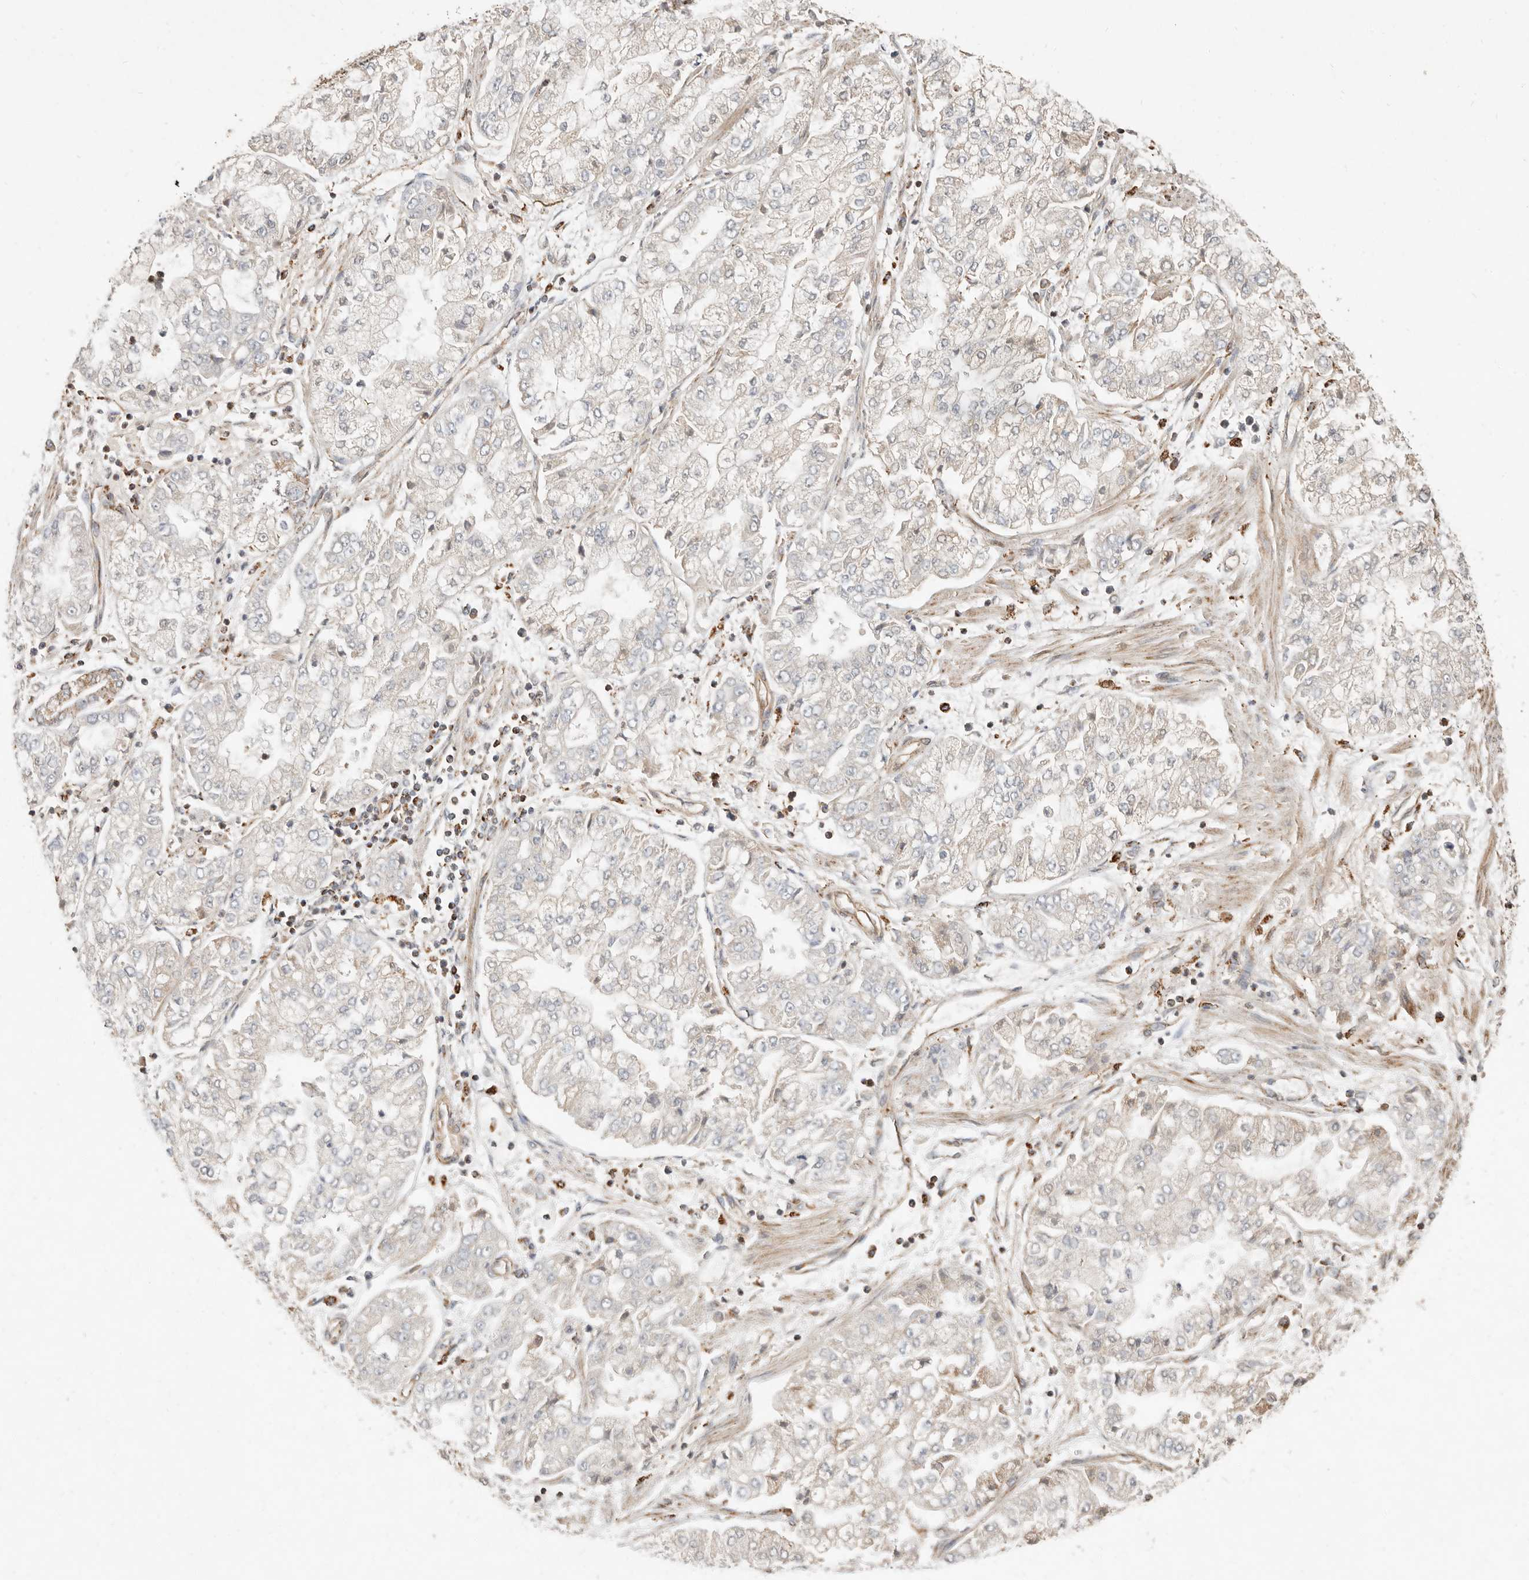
{"staining": {"intensity": "negative", "quantity": "none", "location": "none"}, "tissue": "stomach cancer", "cell_type": "Tumor cells", "image_type": "cancer", "snomed": [{"axis": "morphology", "description": "Adenocarcinoma, NOS"}, {"axis": "topography", "description": "Stomach"}], "caption": "DAB (3,3'-diaminobenzidine) immunohistochemical staining of stomach cancer shows no significant expression in tumor cells. (DAB (3,3'-diaminobenzidine) IHC visualized using brightfield microscopy, high magnification).", "gene": "ARHGEF10L", "patient": {"sex": "male", "age": 76}}